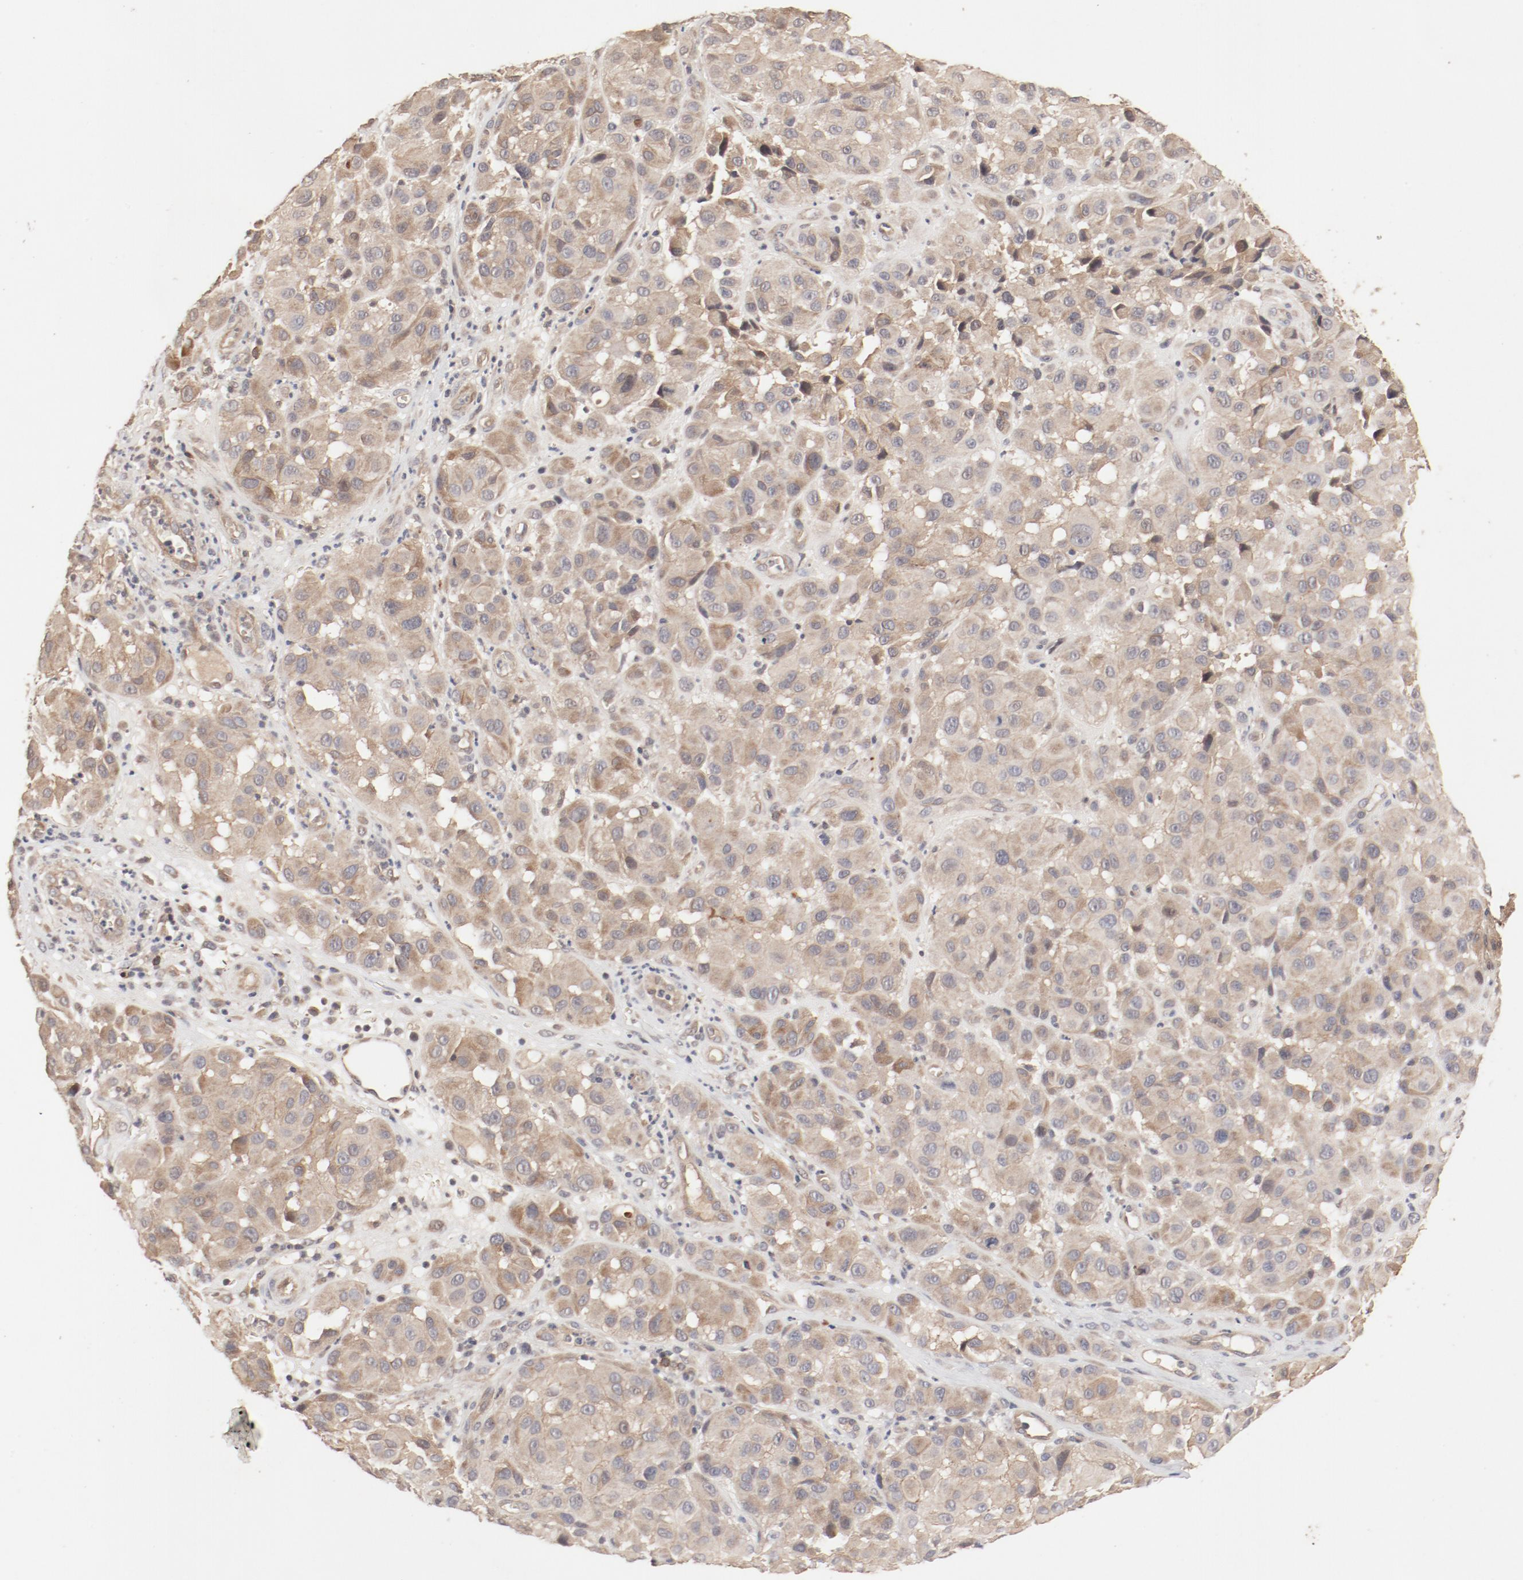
{"staining": {"intensity": "moderate", "quantity": ">75%", "location": "cytoplasmic/membranous"}, "tissue": "melanoma", "cell_type": "Tumor cells", "image_type": "cancer", "snomed": [{"axis": "morphology", "description": "Malignant melanoma, NOS"}, {"axis": "topography", "description": "Skin"}], "caption": "Tumor cells exhibit moderate cytoplasmic/membranous positivity in approximately >75% of cells in melanoma. The staining is performed using DAB (3,3'-diaminobenzidine) brown chromogen to label protein expression. The nuclei are counter-stained blue using hematoxylin.", "gene": "IL3RA", "patient": {"sex": "female", "age": 21}}